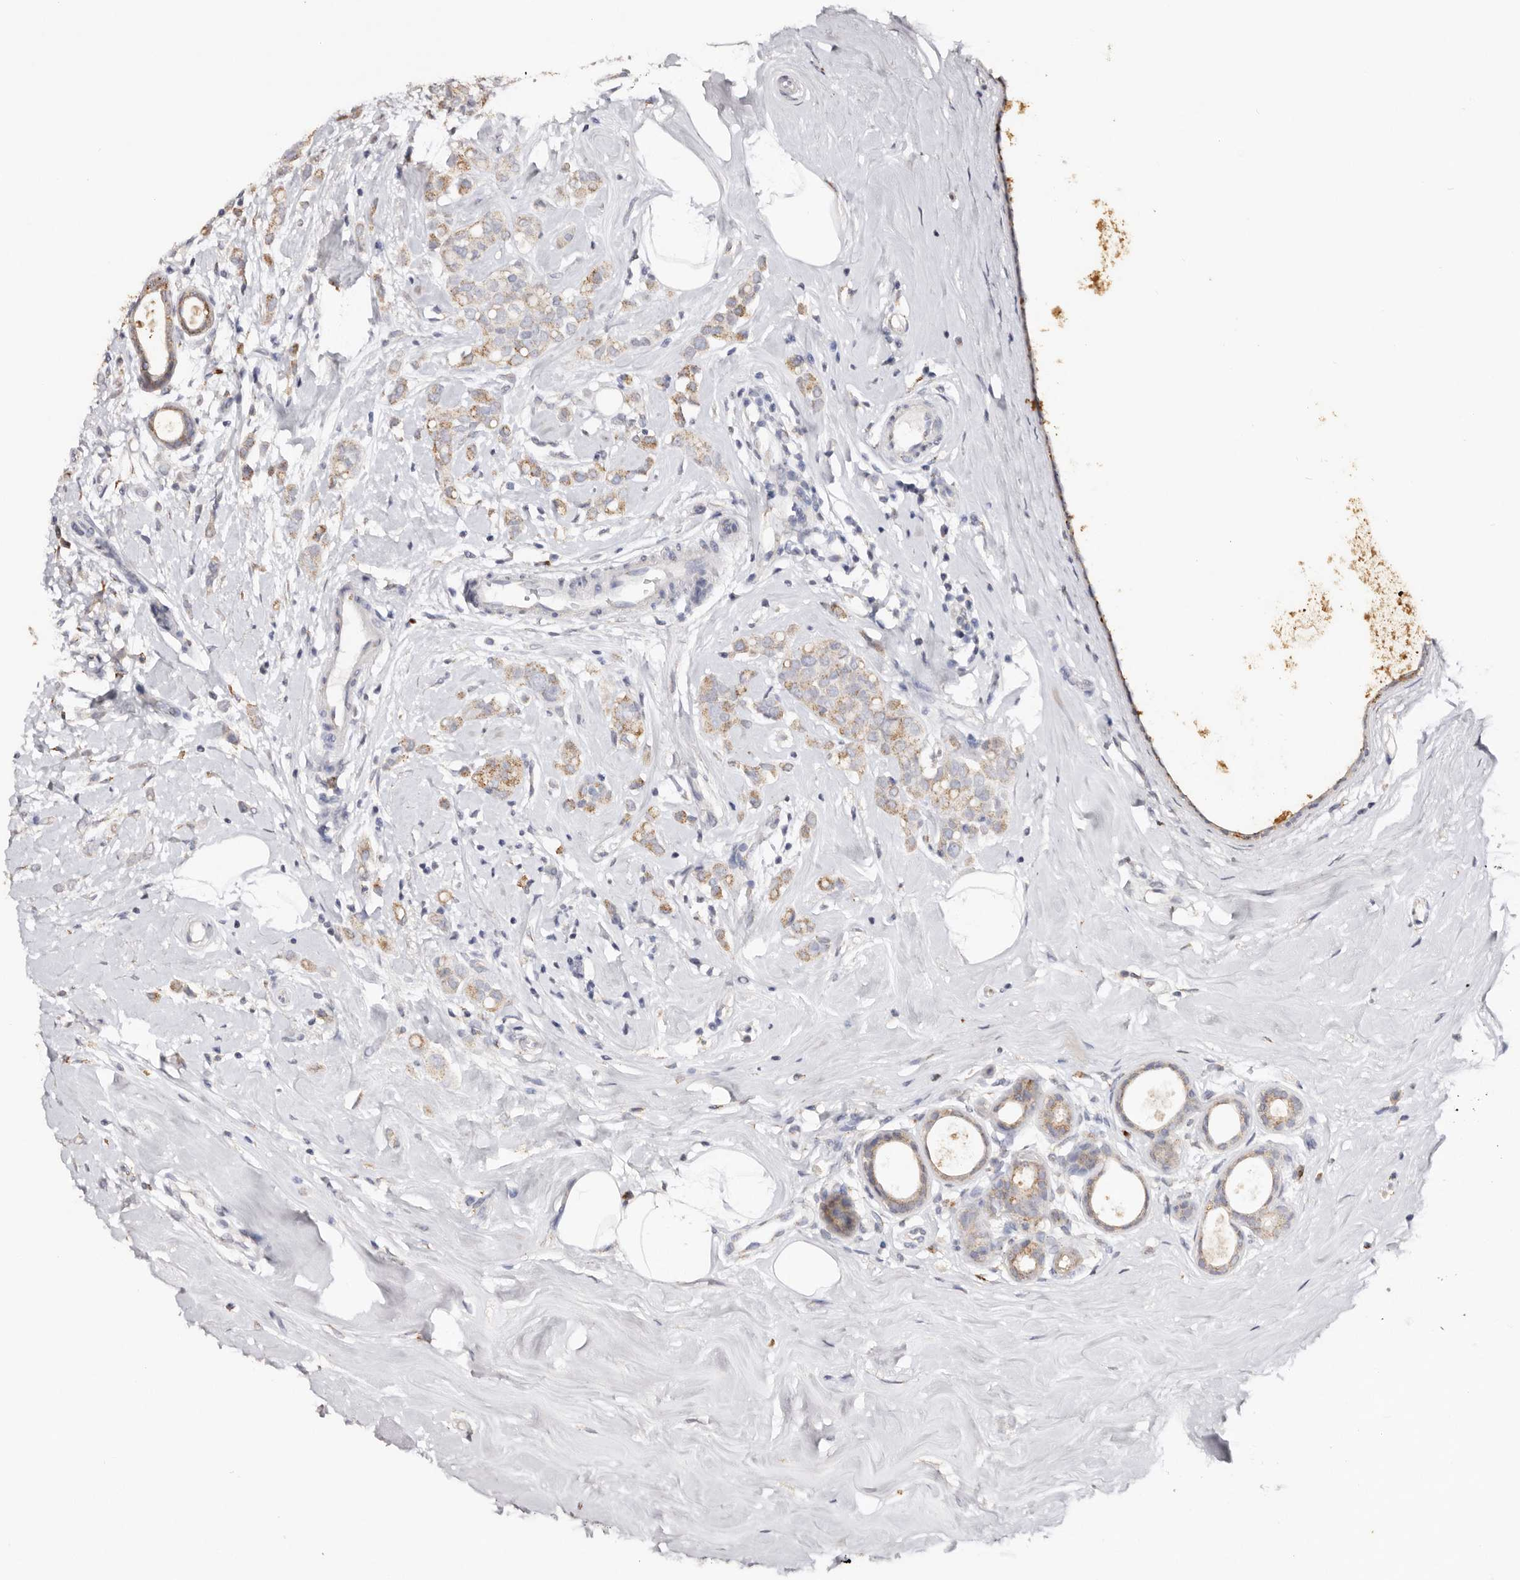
{"staining": {"intensity": "moderate", "quantity": ">75%", "location": "cytoplasmic/membranous"}, "tissue": "breast cancer", "cell_type": "Tumor cells", "image_type": "cancer", "snomed": [{"axis": "morphology", "description": "Lobular carcinoma"}, {"axis": "topography", "description": "Breast"}], "caption": "Protein staining shows moderate cytoplasmic/membranous expression in approximately >75% of tumor cells in breast lobular carcinoma. (Stains: DAB in brown, nuclei in blue, Microscopy: brightfield microscopy at high magnification).", "gene": "LGALS7B", "patient": {"sex": "female", "age": 47}}